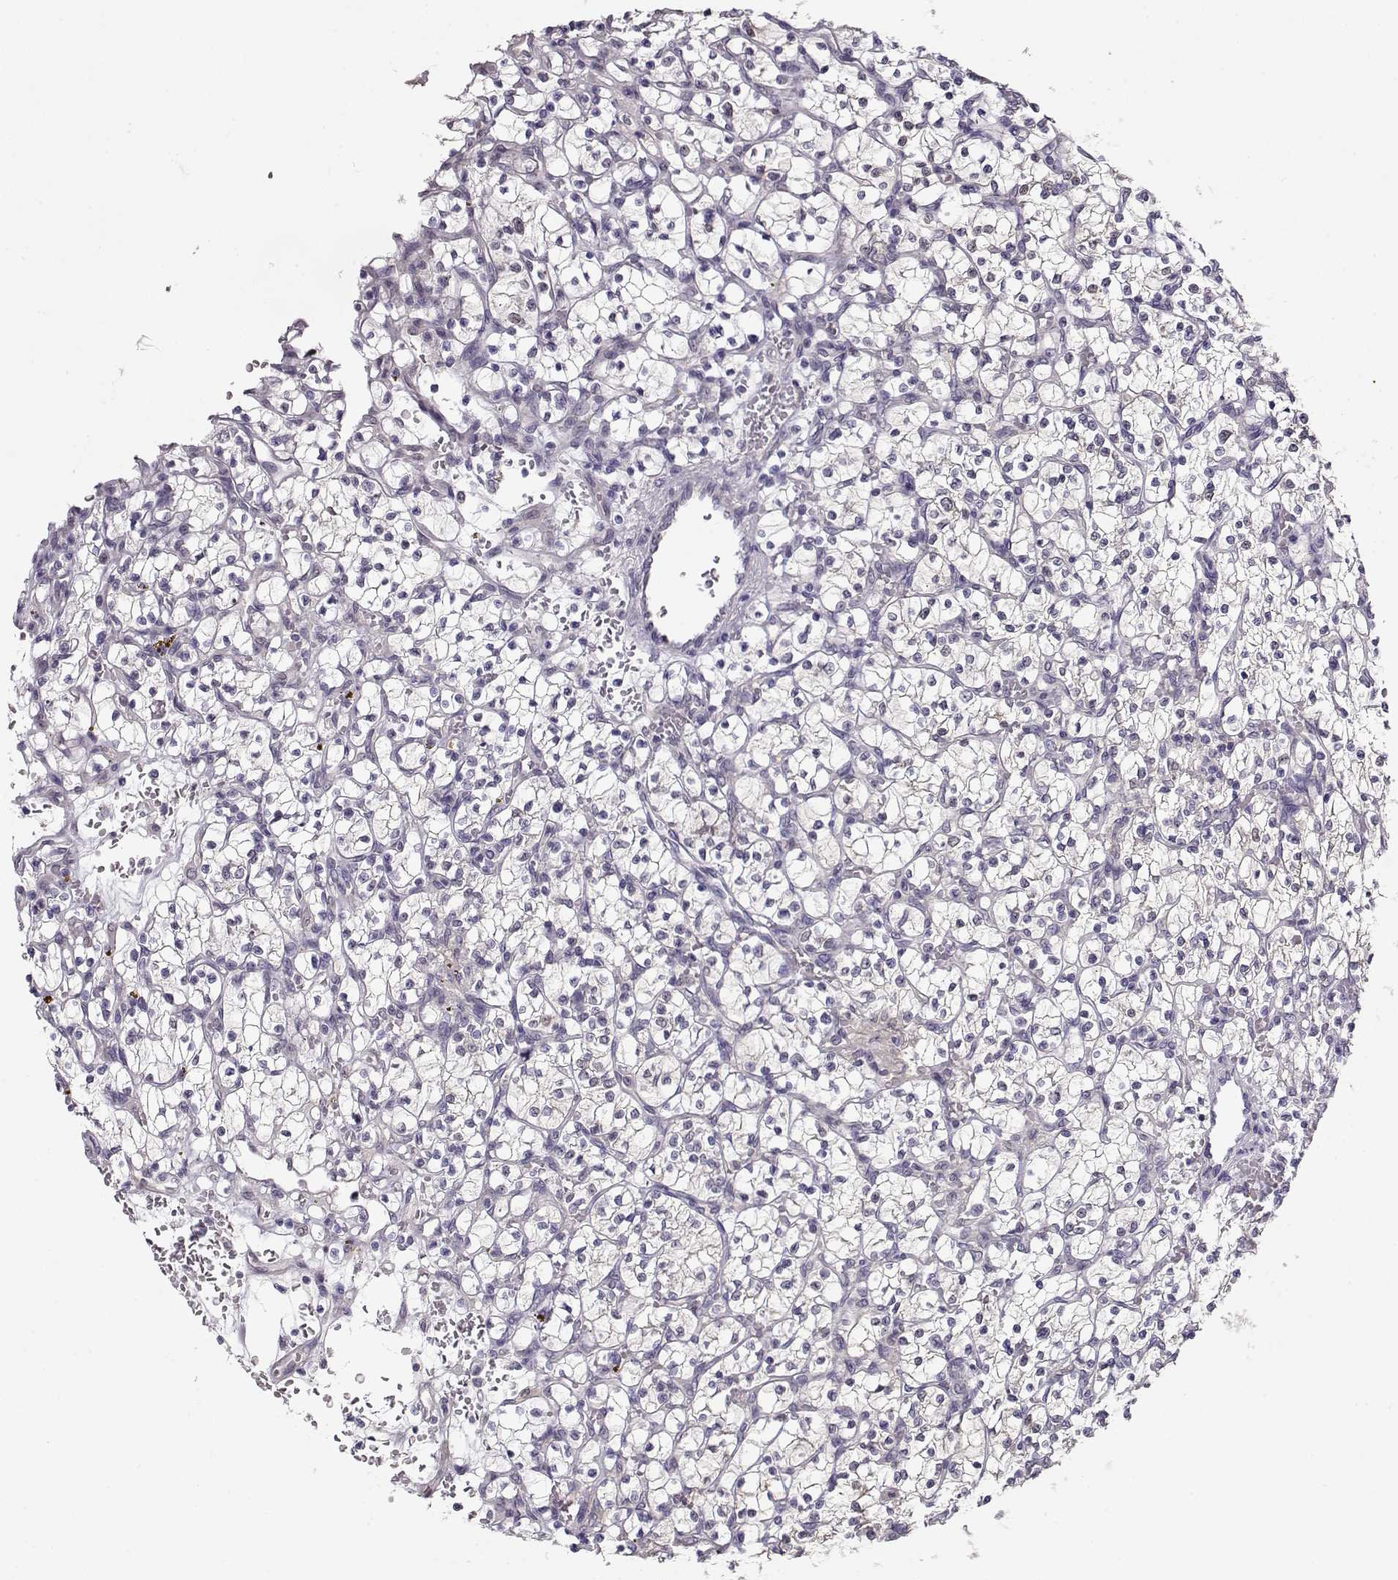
{"staining": {"intensity": "weak", "quantity": "<25%", "location": "cytoplasmic/membranous"}, "tissue": "renal cancer", "cell_type": "Tumor cells", "image_type": "cancer", "snomed": [{"axis": "morphology", "description": "Adenocarcinoma, NOS"}, {"axis": "topography", "description": "Kidney"}], "caption": "This is an IHC photomicrograph of renal cancer. There is no staining in tumor cells.", "gene": "CCR8", "patient": {"sex": "female", "age": 64}}